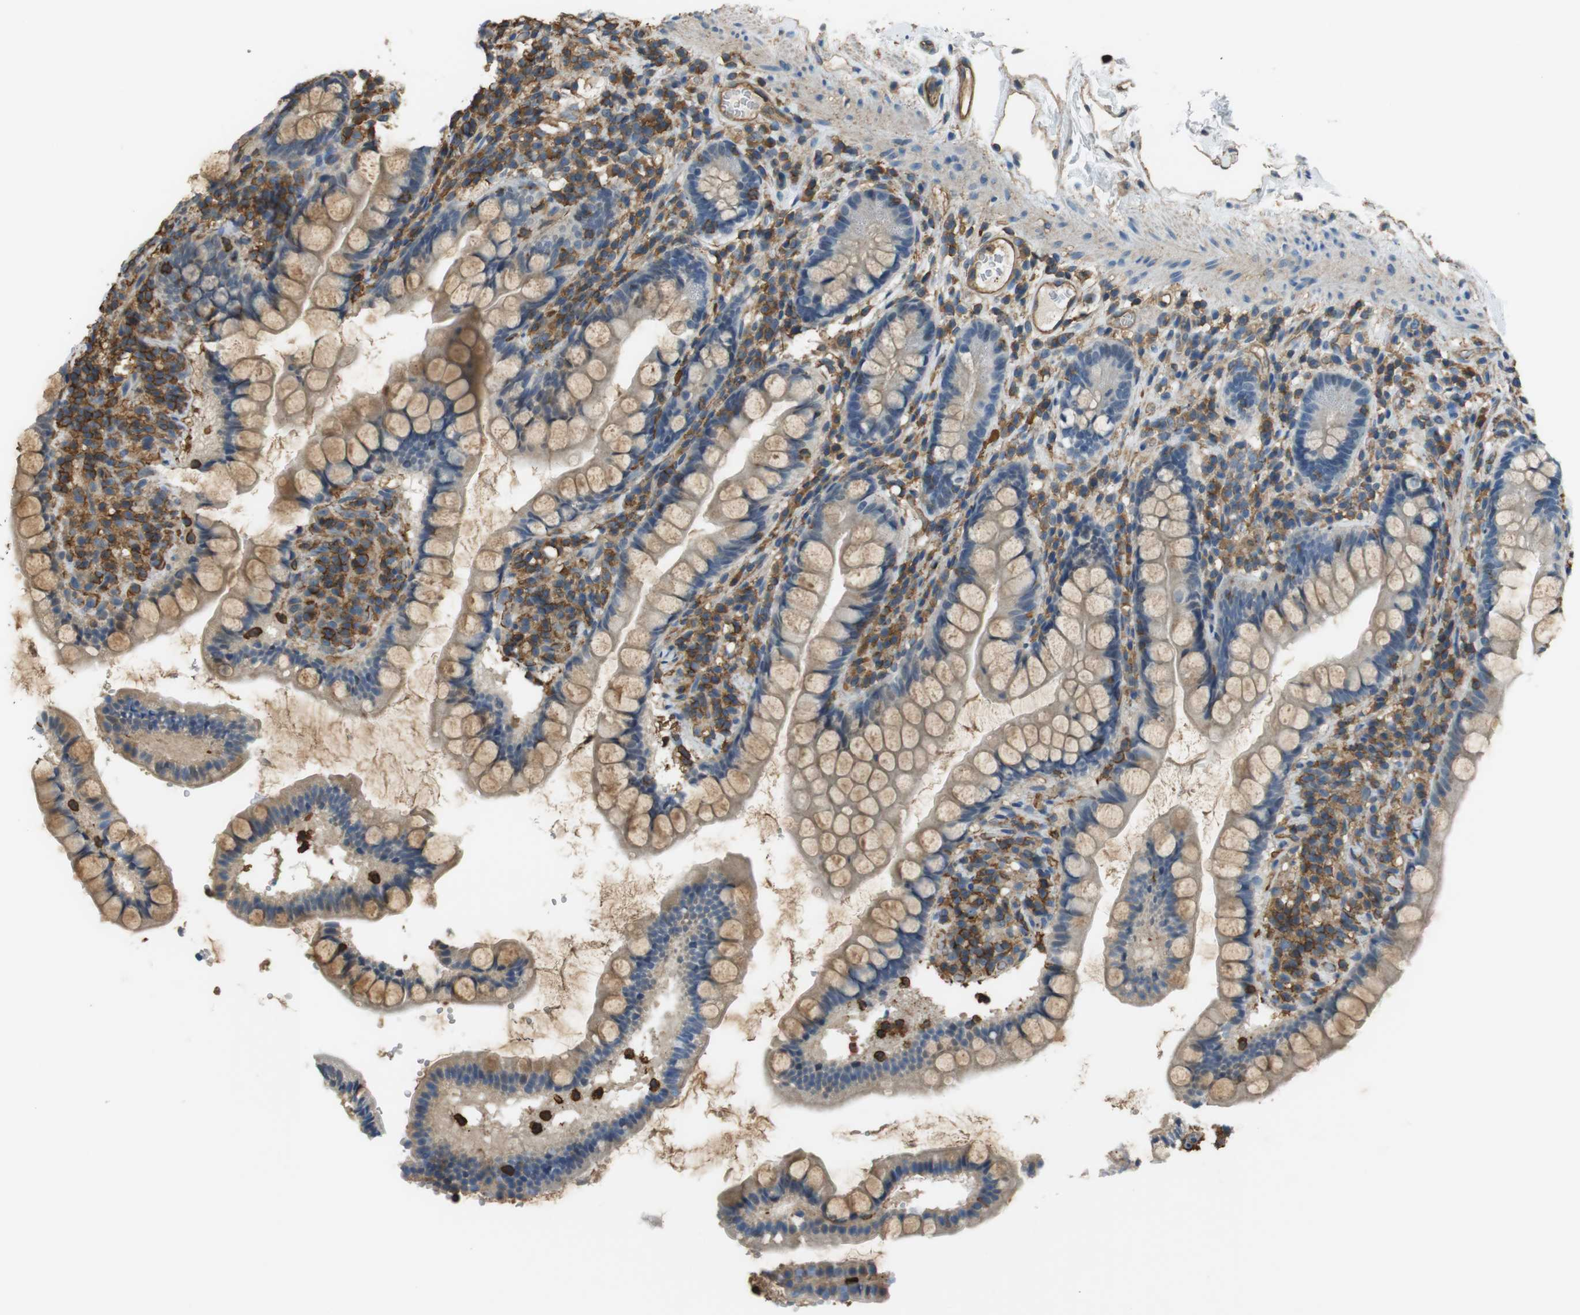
{"staining": {"intensity": "weak", "quantity": "25%-75%", "location": "cytoplasmic/membranous"}, "tissue": "small intestine", "cell_type": "Glandular cells", "image_type": "normal", "snomed": [{"axis": "morphology", "description": "Normal tissue, NOS"}, {"axis": "topography", "description": "Small intestine"}], "caption": "The micrograph reveals staining of normal small intestine, revealing weak cytoplasmic/membranous protein expression (brown color) within glandular cells. Immunohistochemistry stains the protein in brown and the nuclei are stained blue.", "gene": "FCAR", "patient": {"sex": "female", "age": 84}}